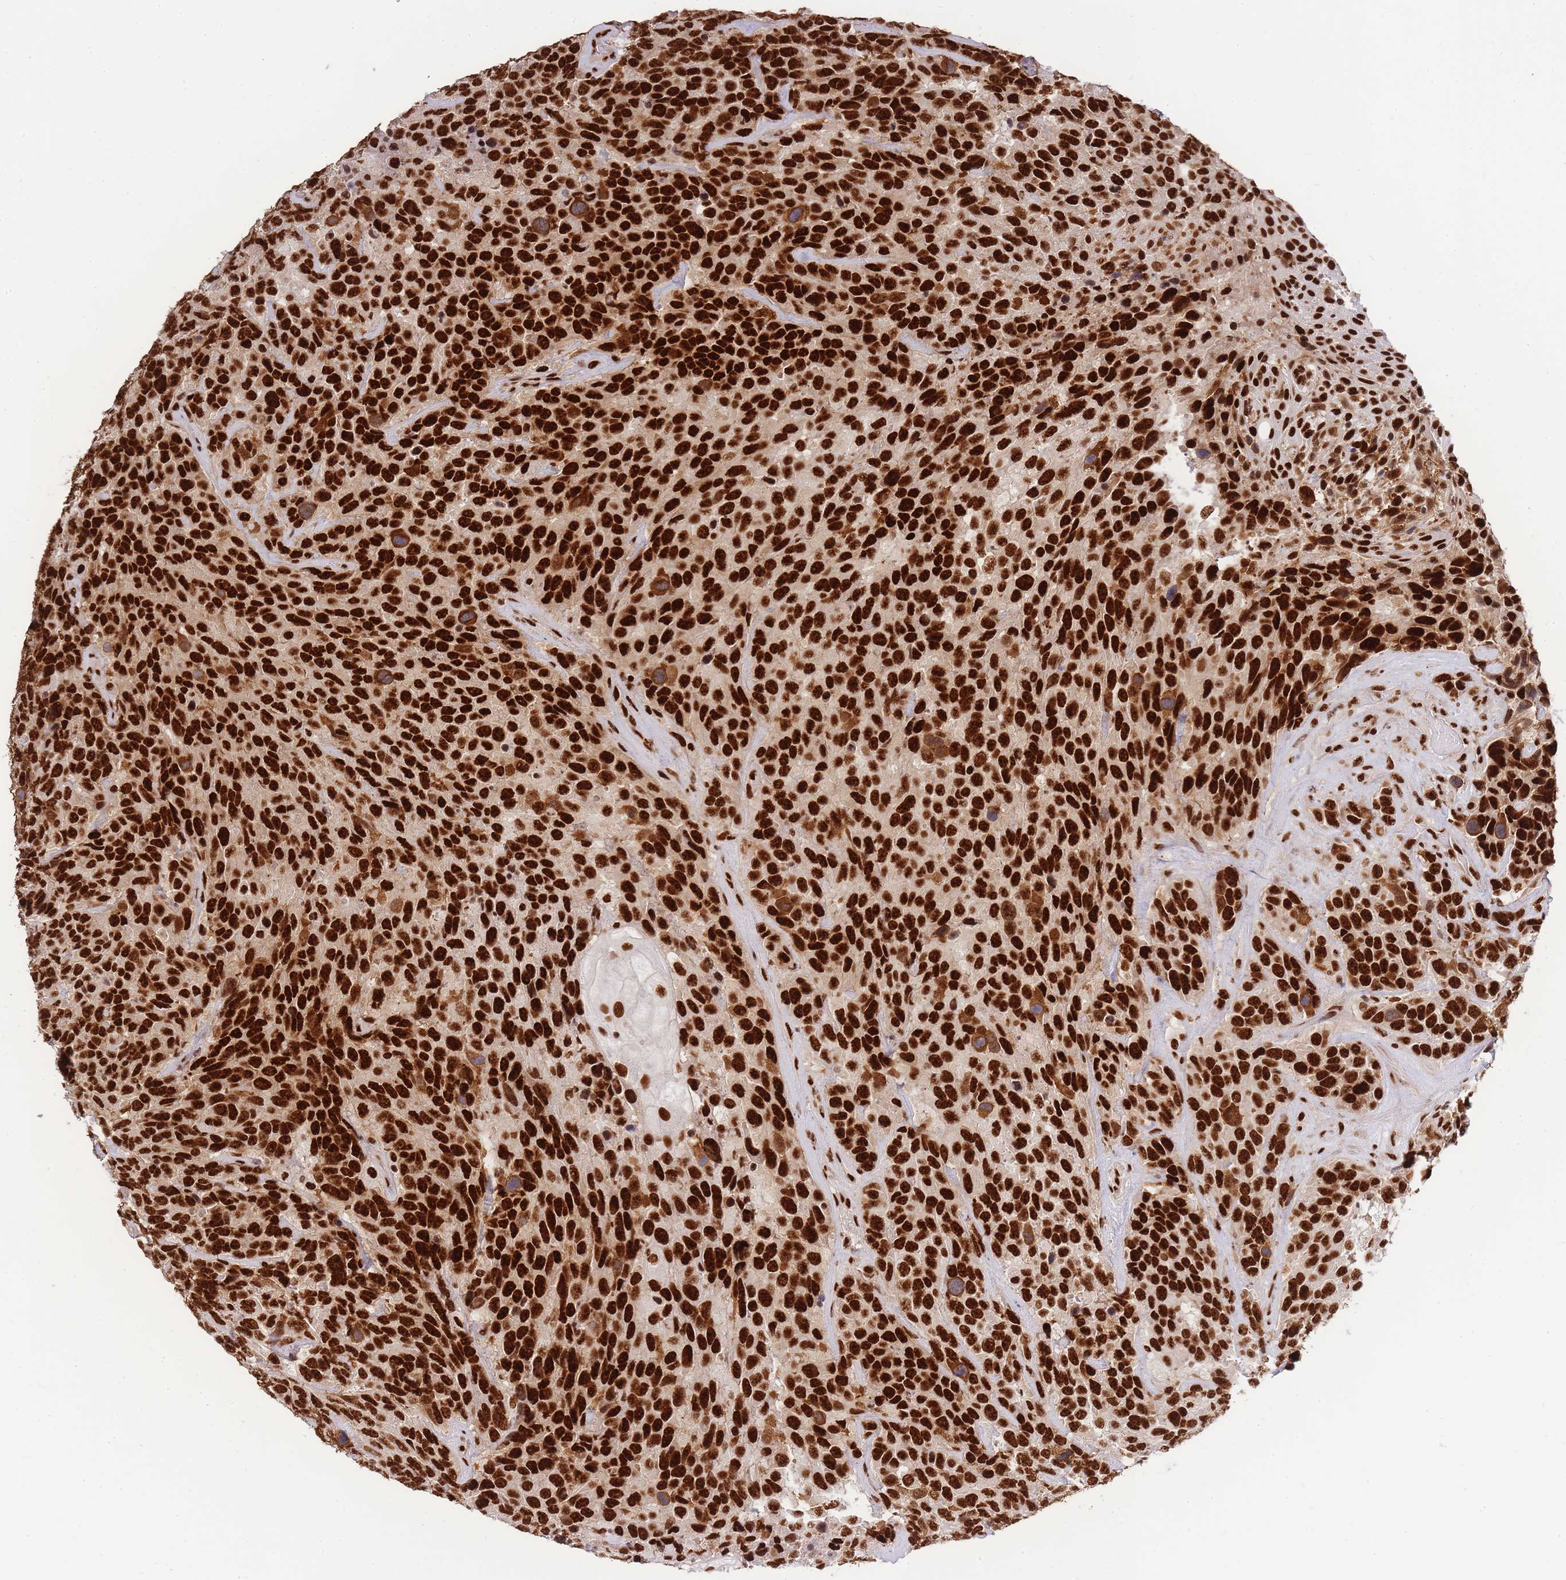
{"staining": {"intensity": "strong", "quantity": ">75%", "location": "nuclear"}, "tissue": "urothelial cancer", "cell_type": "Tumor cells", "image_type": "cancer", "snomed": [{"axis": "morphology", "description": "Urothelial carcinoma, High grade"}, {"axis": "topography", "description": "Urinary bladder"}], "caption": "Immunohistochemistry (IHC) staining of urothelial cancer, which exhibits high levels of strong nuclear positivity in about >75% of tumor cells indicating strong nuclear protein staining. The staining was performed using DAB (3,3'-diaminobenzidine) (brown) for protein detection and nuclei were counterstained in hematoxylin (blue).", "gene": "PRKDC", "patient": {"sex": "female", "age": 70}}